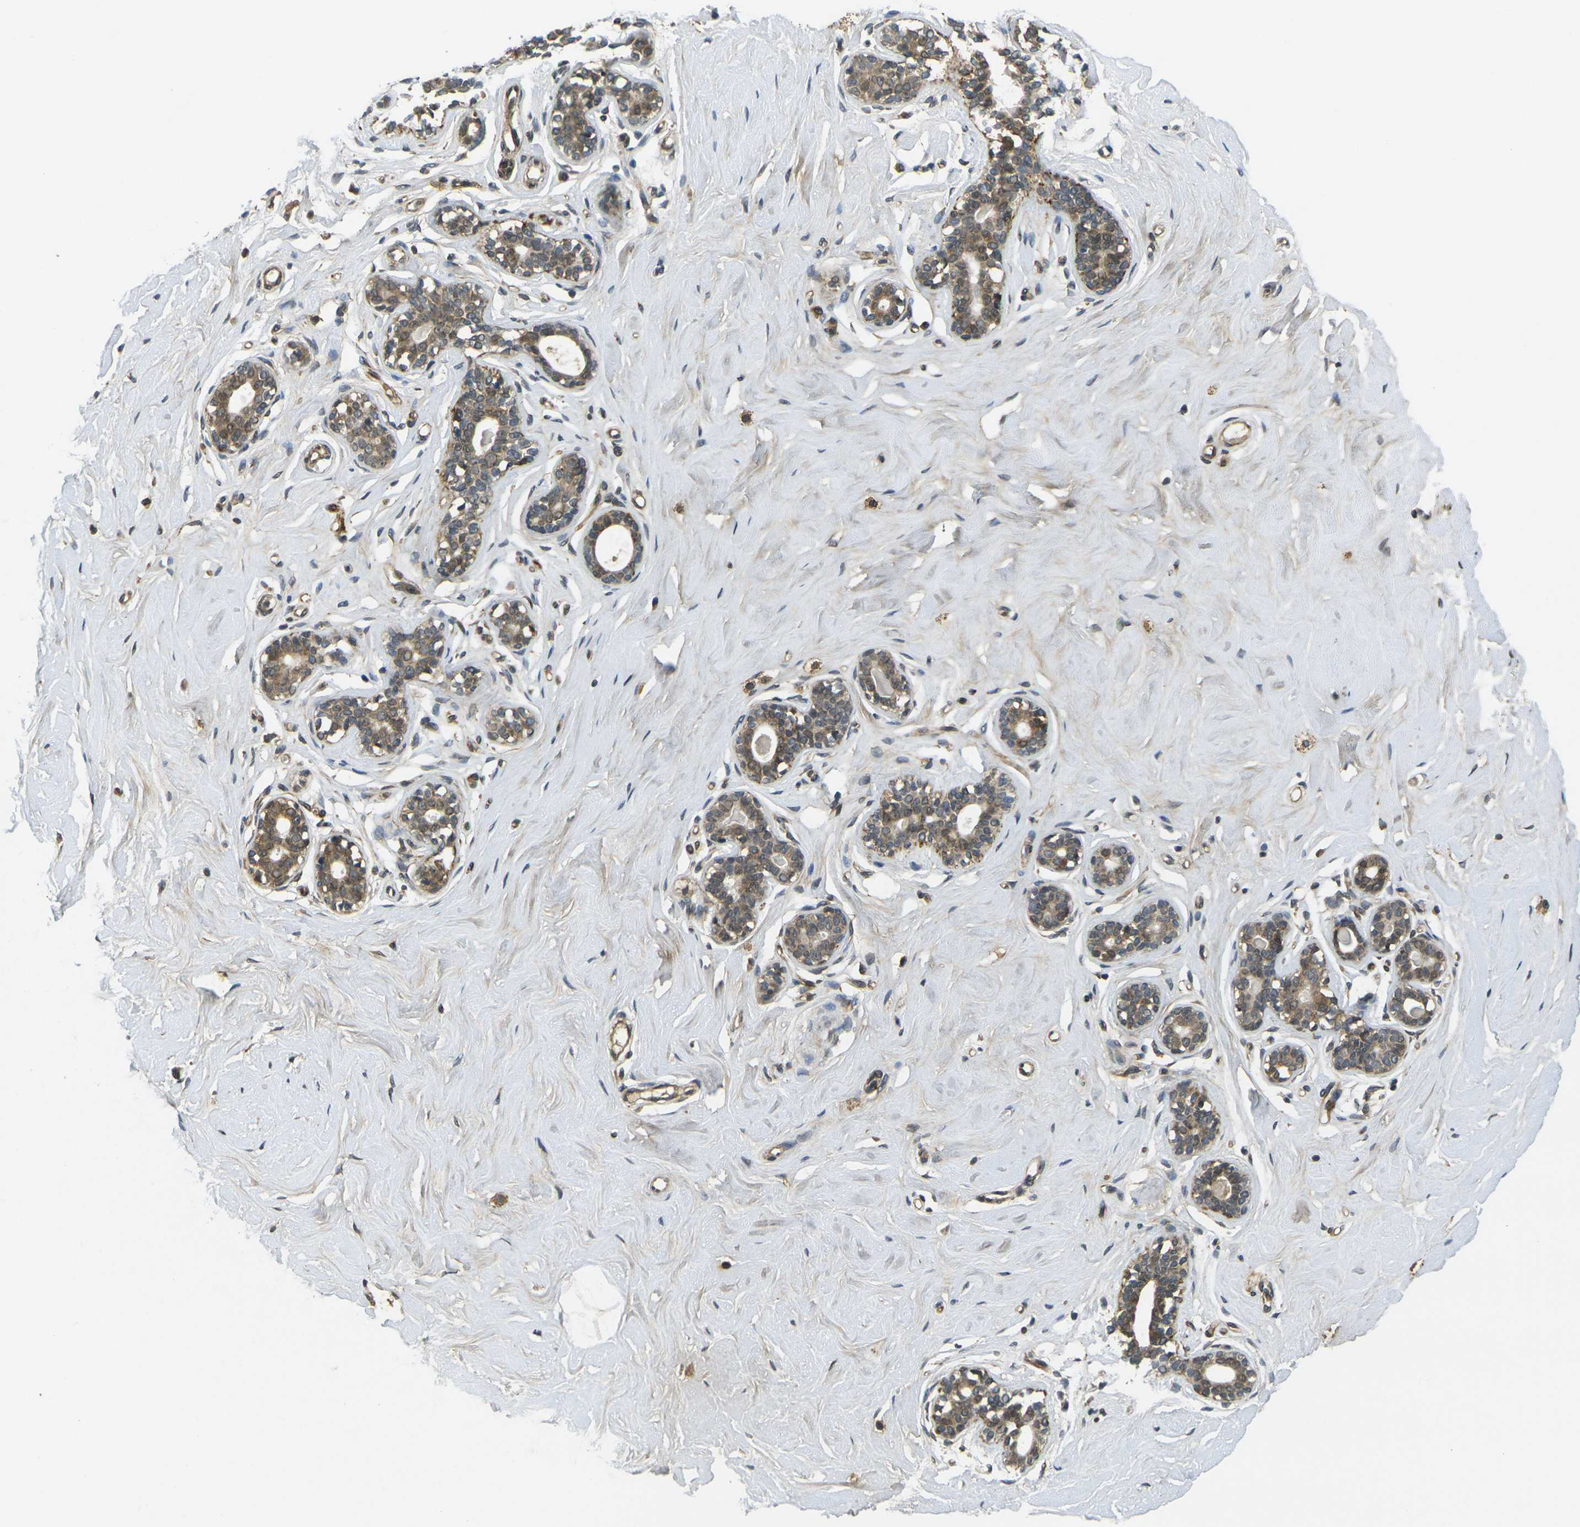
{"staining": {"intensity": "weak", "quantity": ">75%", "location": "cytoplasmic/membranous"}, "tissue": "breast", "cell_type": "Adipocytes", "image_type": "normal", "snomed": [{"axis": "morphology", "description": "Normal tissue, NOS"}, {"axis": "topography", "description": "Breast"}], "caption": "High-power microscopy captured an immunohistochemistry (IHC) micrograph of unremarkable breast, revealing weak cytoplasmic/membranous staining in about >75% of adipocytes.", "gene": "FUT11", "patient": {"sex": "female", "age": 23}}